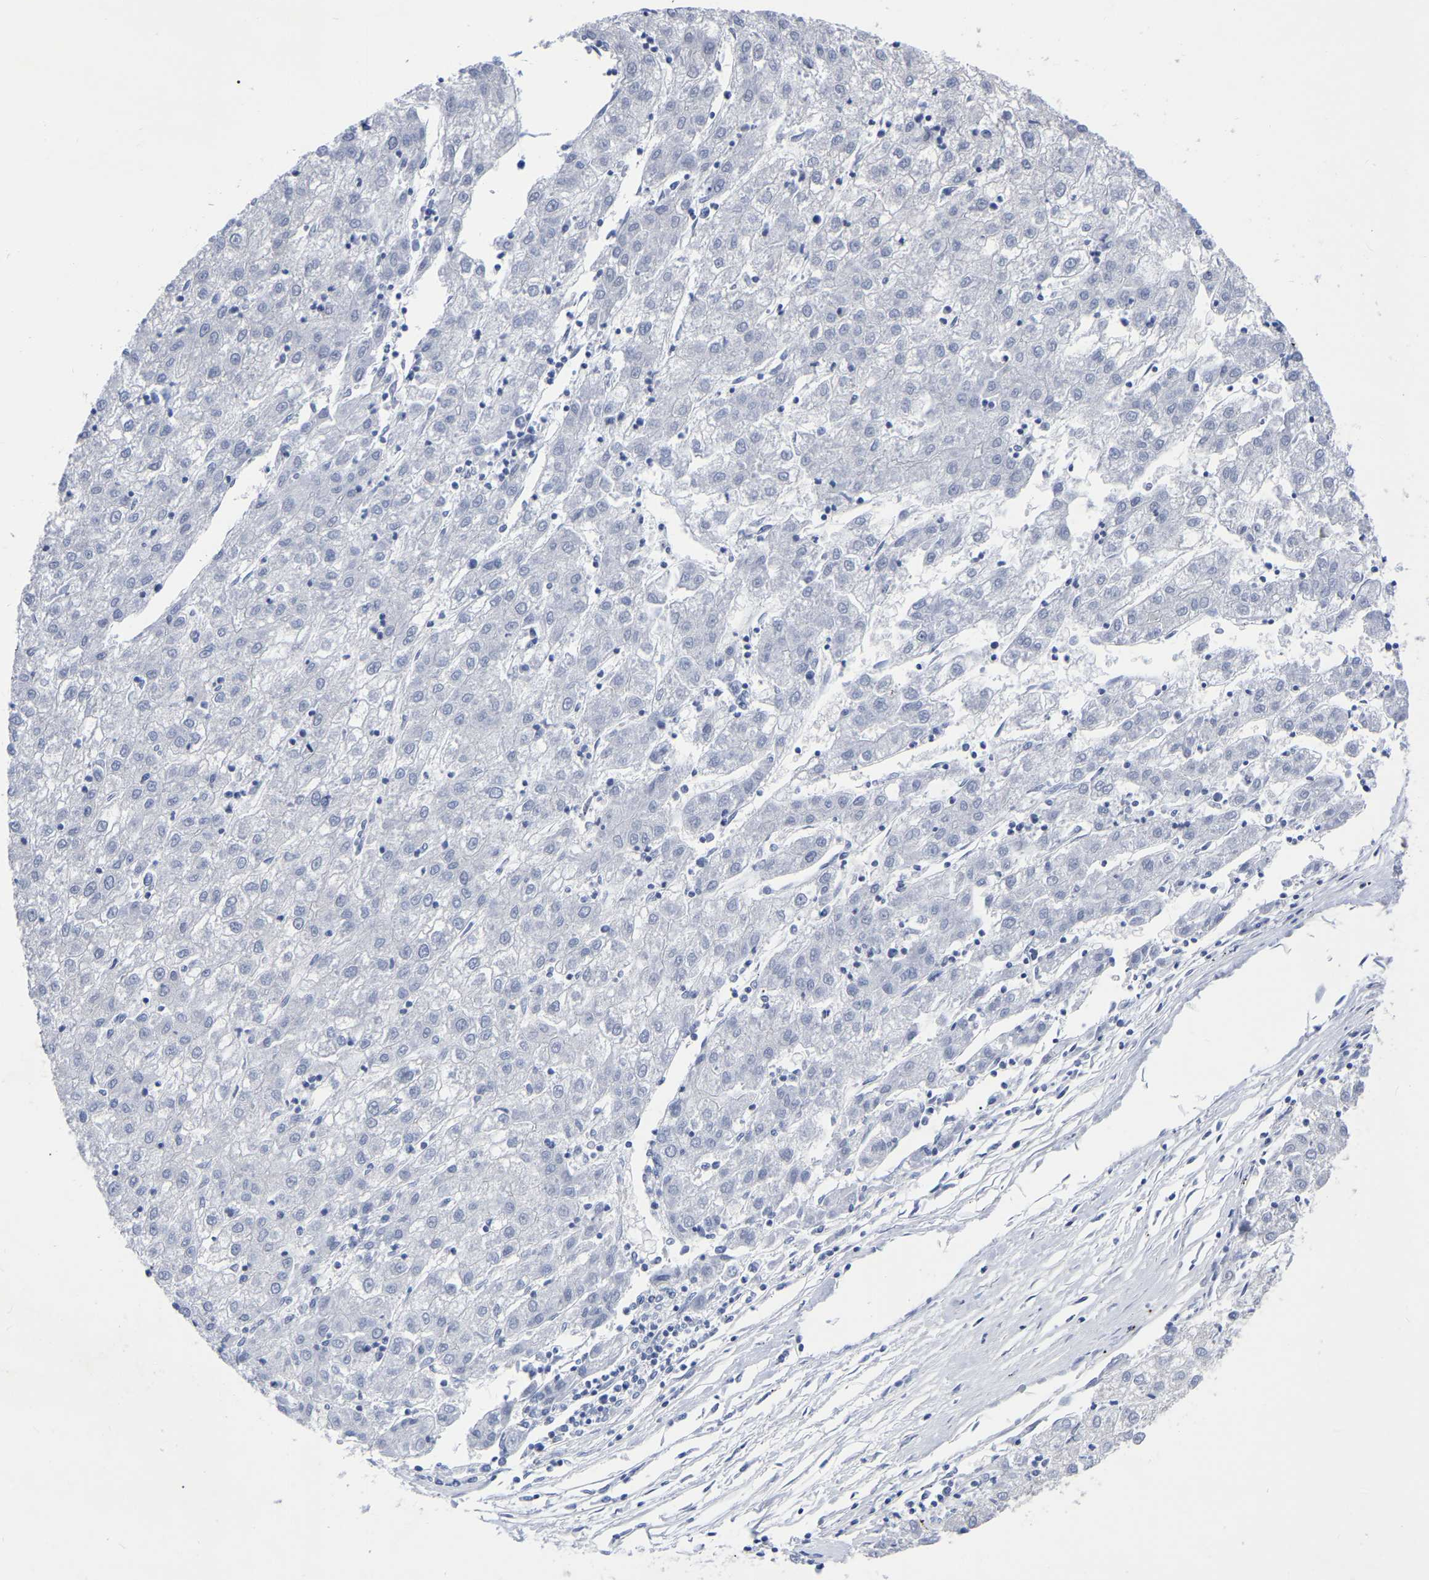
{"staining": {"intensity": "negative", "quantity": "none", "location": "none"}, "tissue": "liver cancer", "cell_type": "Tumor cells", "image_type": "cancer", "snomed": [{"axis": "morphology", "description": "Carcinoma, Hepatocellular, NOS"}, {"axis": "topography", "description": "Liver"}], "caption": "A histopathology image of human liver hepatocellular carcinoma is negative for staining in tumor cells.", "gene": "UBE4B", "patient": {"sex": "male", "age": 72}}